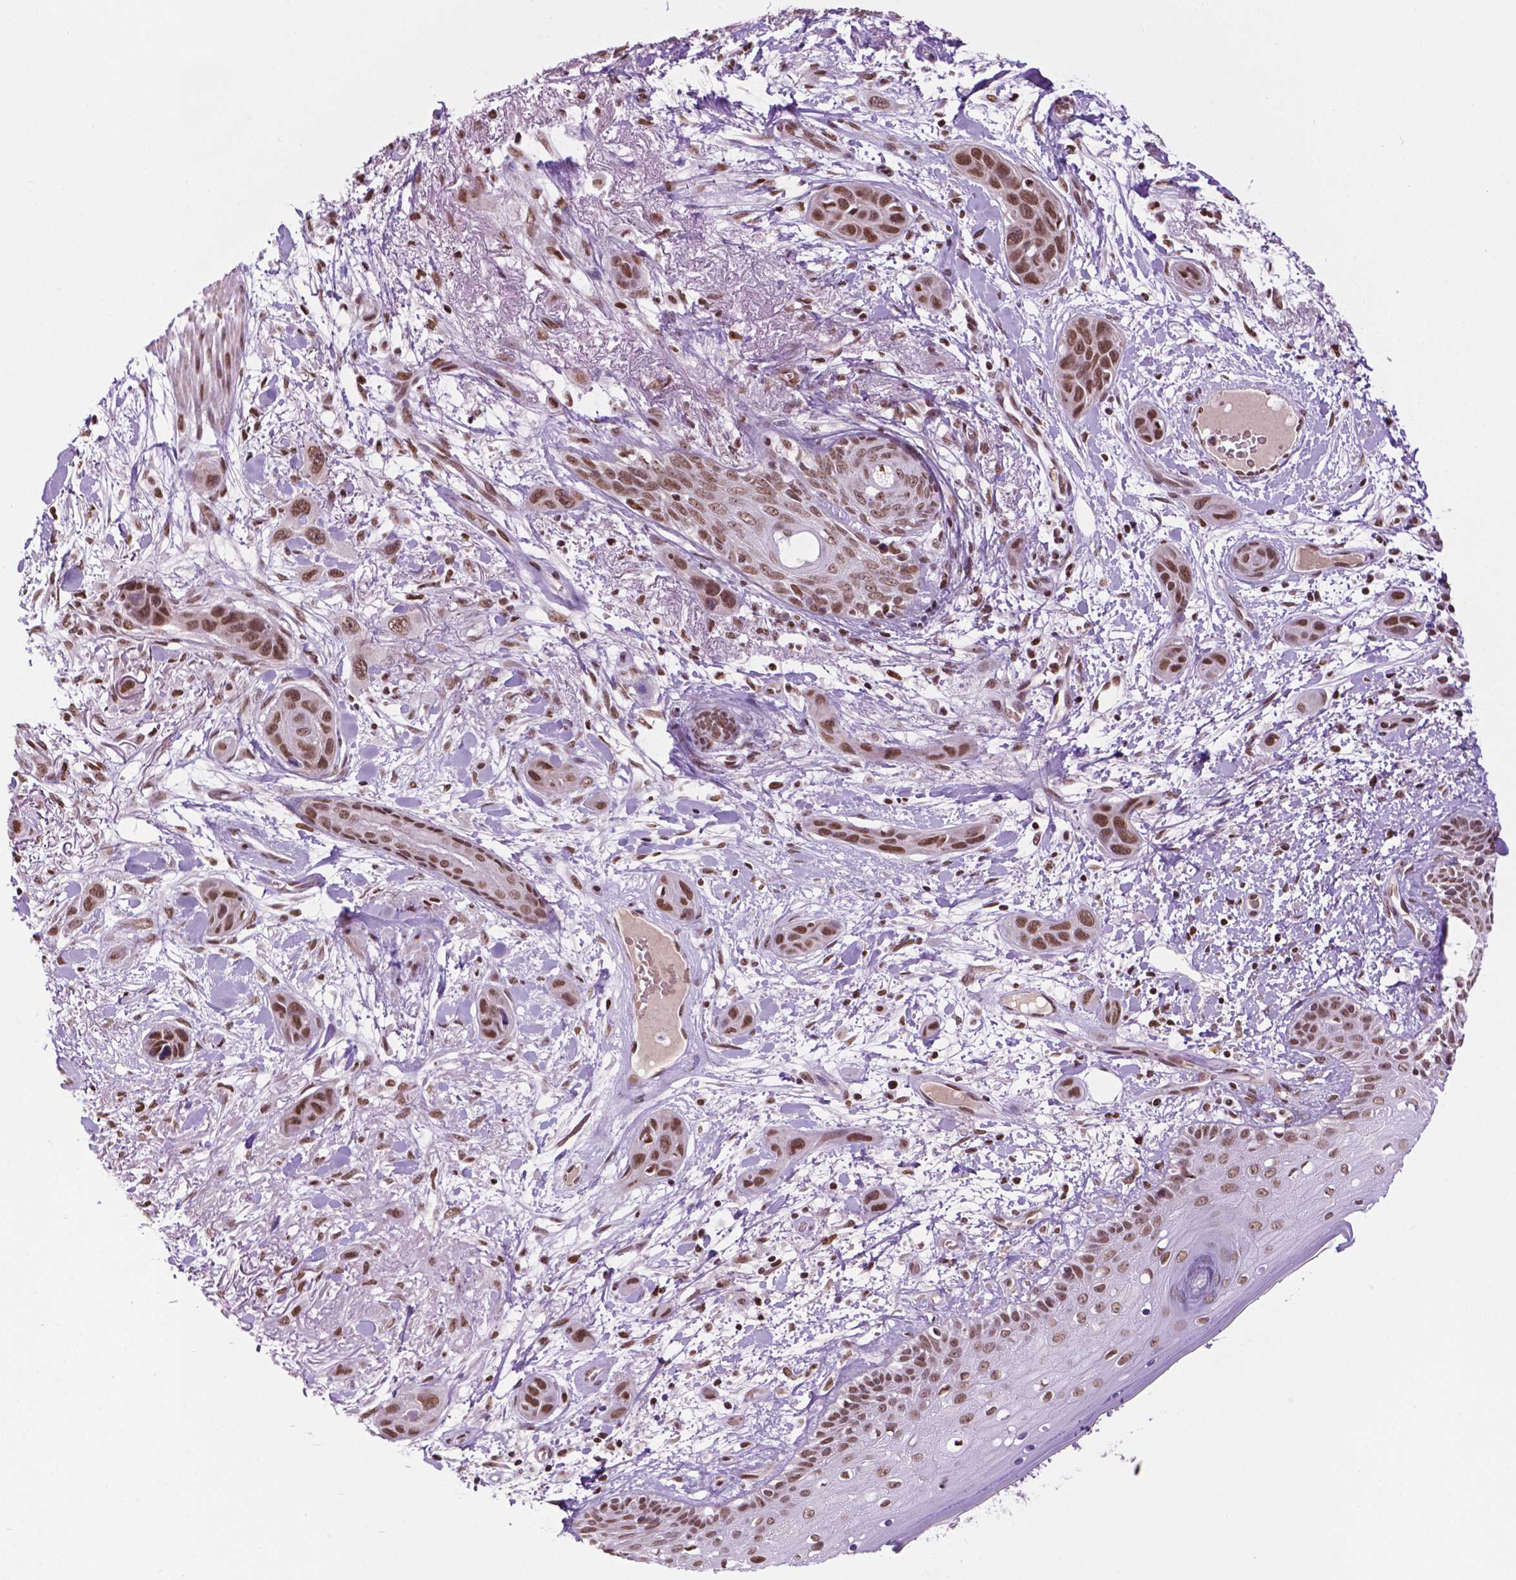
{"staining": {"intensity": "moderate", "quantity": ">75%", "location": "nuclear"}, "tissue": "skin cancer", "cell_type": "Tumor cells", "image_type": "cancer", "snomed": [{"axis": "morphology", "description": "Squamous cell carcinoma, NOS"}, {"axis": "topography", "description": "Skin"}], "caption": "An image of squamous cell carcinoma (skin) stained for a protein exhibits moderate nuclear brown staining in tumor cells.", "gene": "COL23A1", "patient": {"sex": "male", "age": 79}}